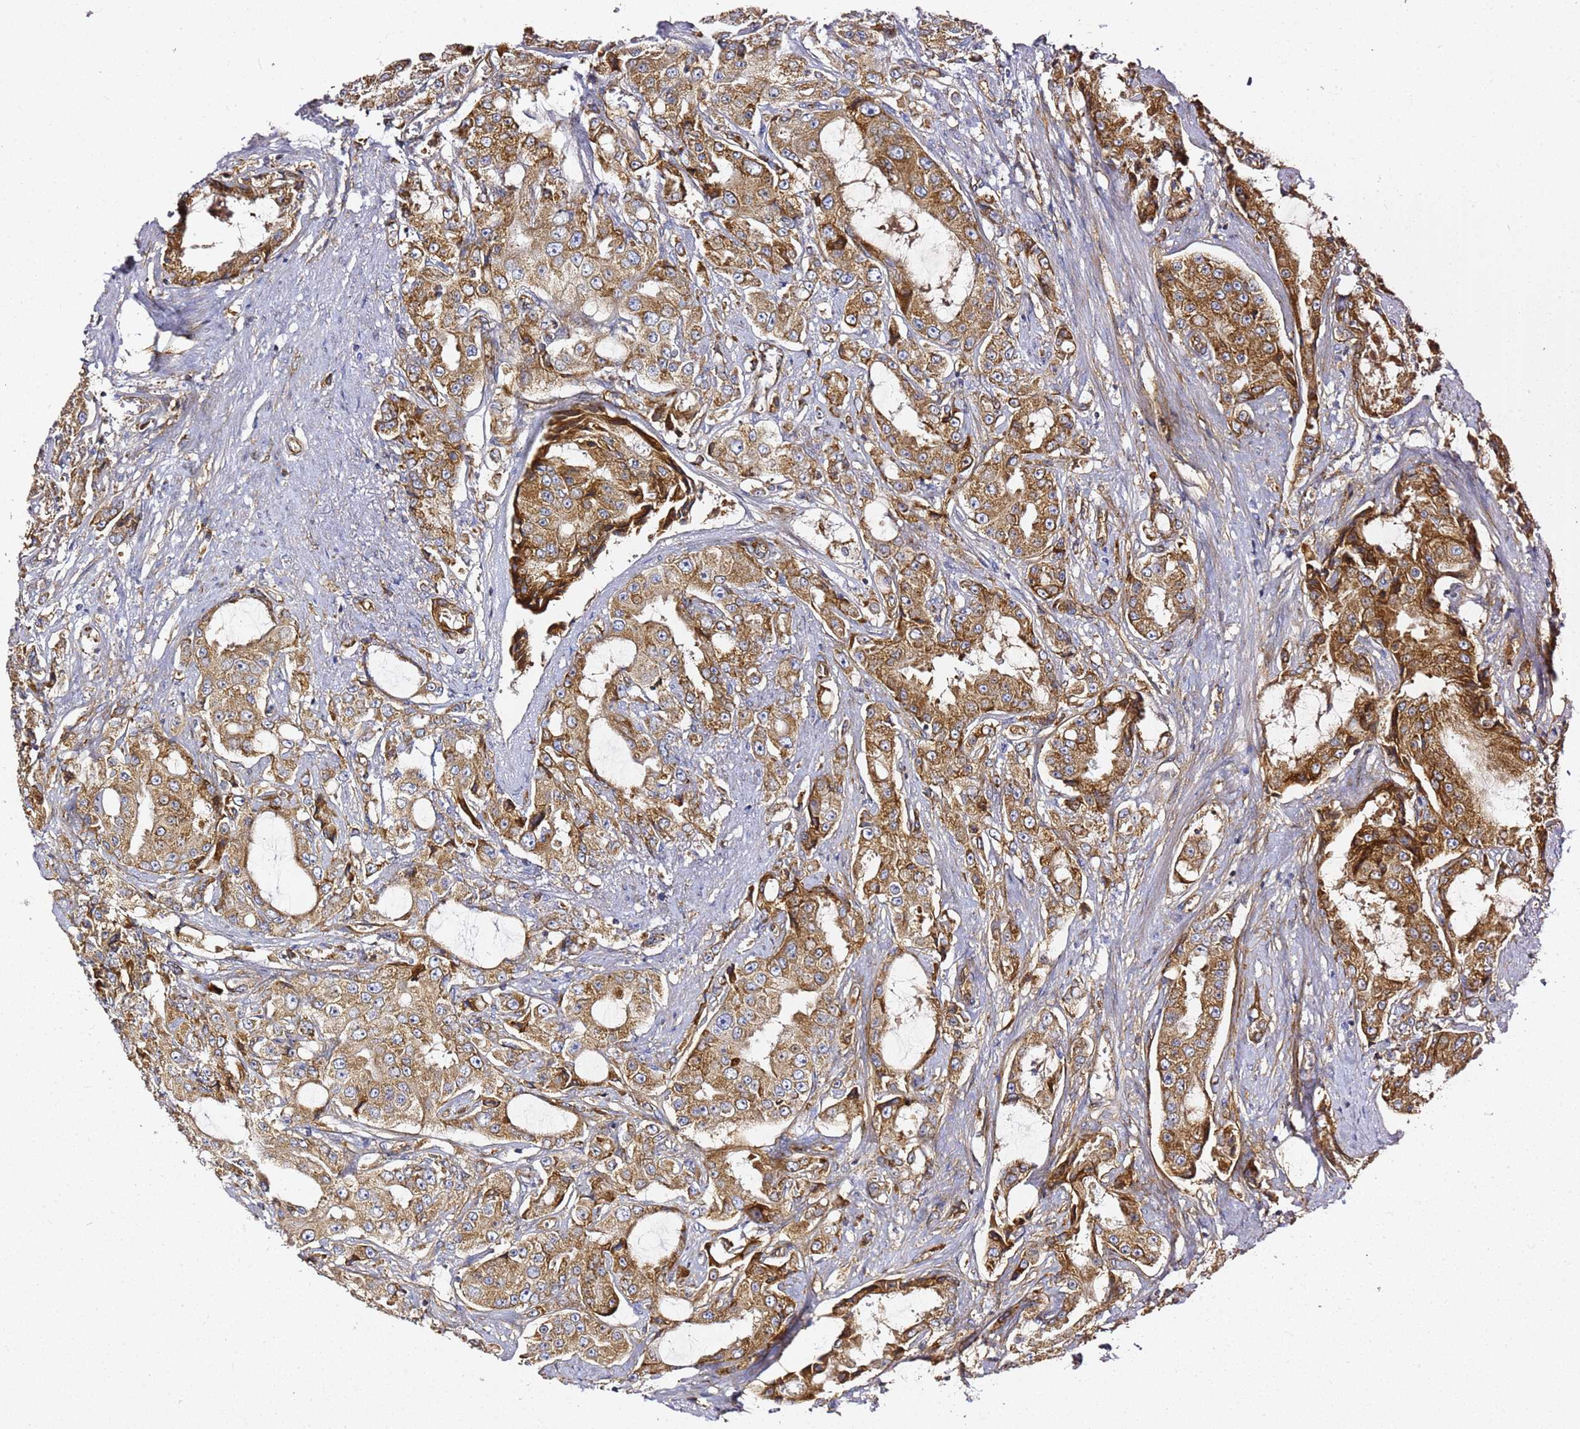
{"staining": {"intensity": "strong", "quantity": ">75%", "location": "cytoplasmic/membranous"}, "tissue": "prostate cancer", "cell_type": "Tumor cells", "image_type": "cancer", "snomed": [{"axis": "morphology", "description": "Adenocarcinoma, High grade"}, {"axis": "topography", "description": "Prostate"}], "caption": "A high amount of strong cytoplasmic/membranous positivity is identified in about >75% of tumor cells in prostate cancer (high-grade adenocarcinoma) tissue.", "gene": "KIF7", "patient": {"sex": "male", "age": 73}}